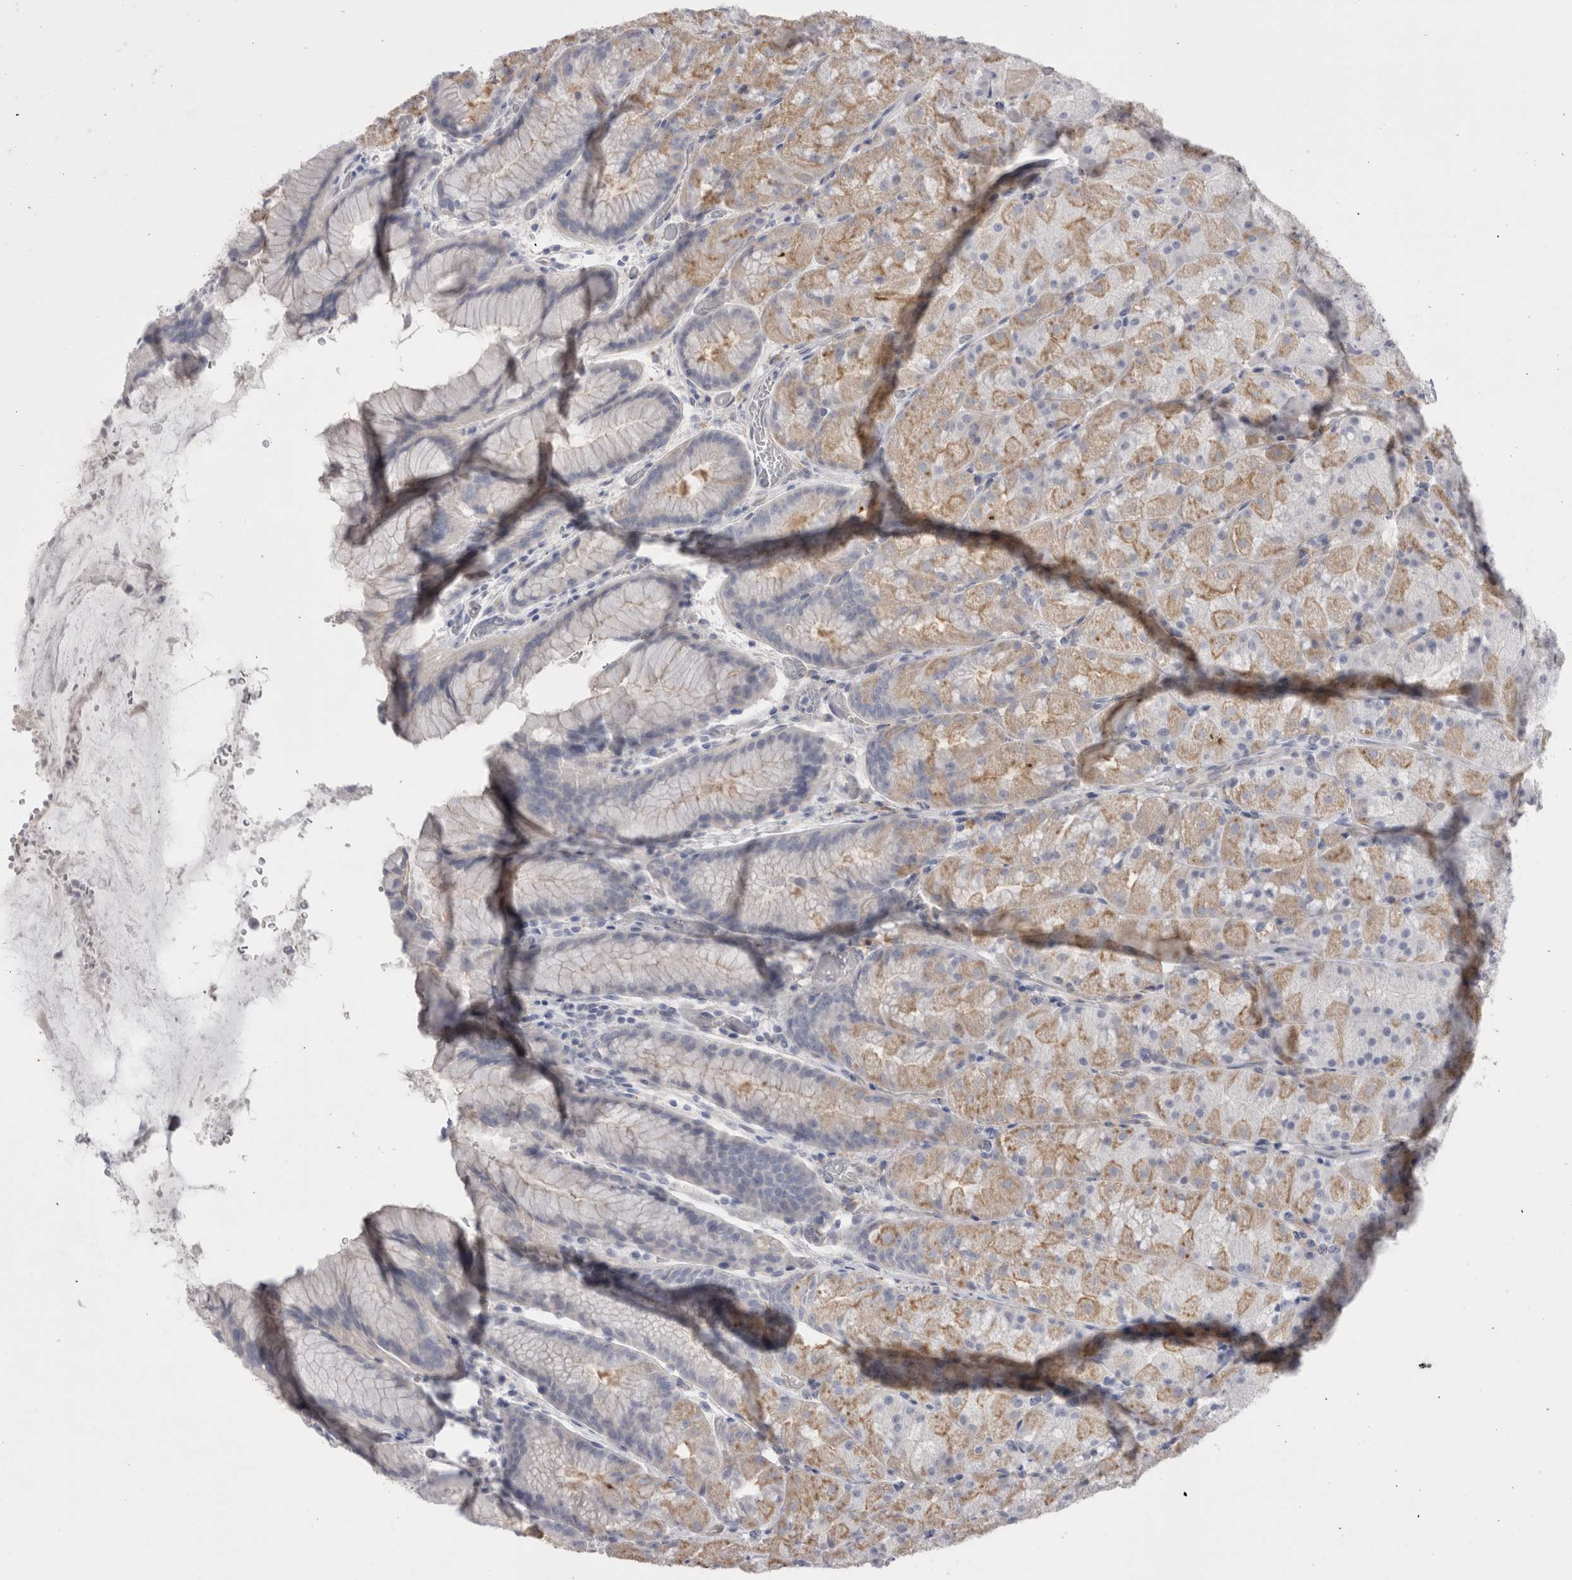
{"staining": {"intensity": "weak", "quantity": "25%-75%", "location": "cytoplasmic/membranous"}, "tissue": "stomach", "cell_type": "Glandular cells", "image_type": "normal", "snomed": [{"axis": "morphology", "description": "Normal tissue, NOS"}, {"axis": "topography", "description": "Stomach, upper"}, {"axis": "topography", "description": "Stomach"}], "caption": "Immunohistochemical staining of benign human stomach exhibits 25%-75% levels of weak cytoplasmic/membranous protein positivity in about 25%-75% of glandular cells.", "gene": "EPDR1", "patient": {"sex": "male", "age": 48}}